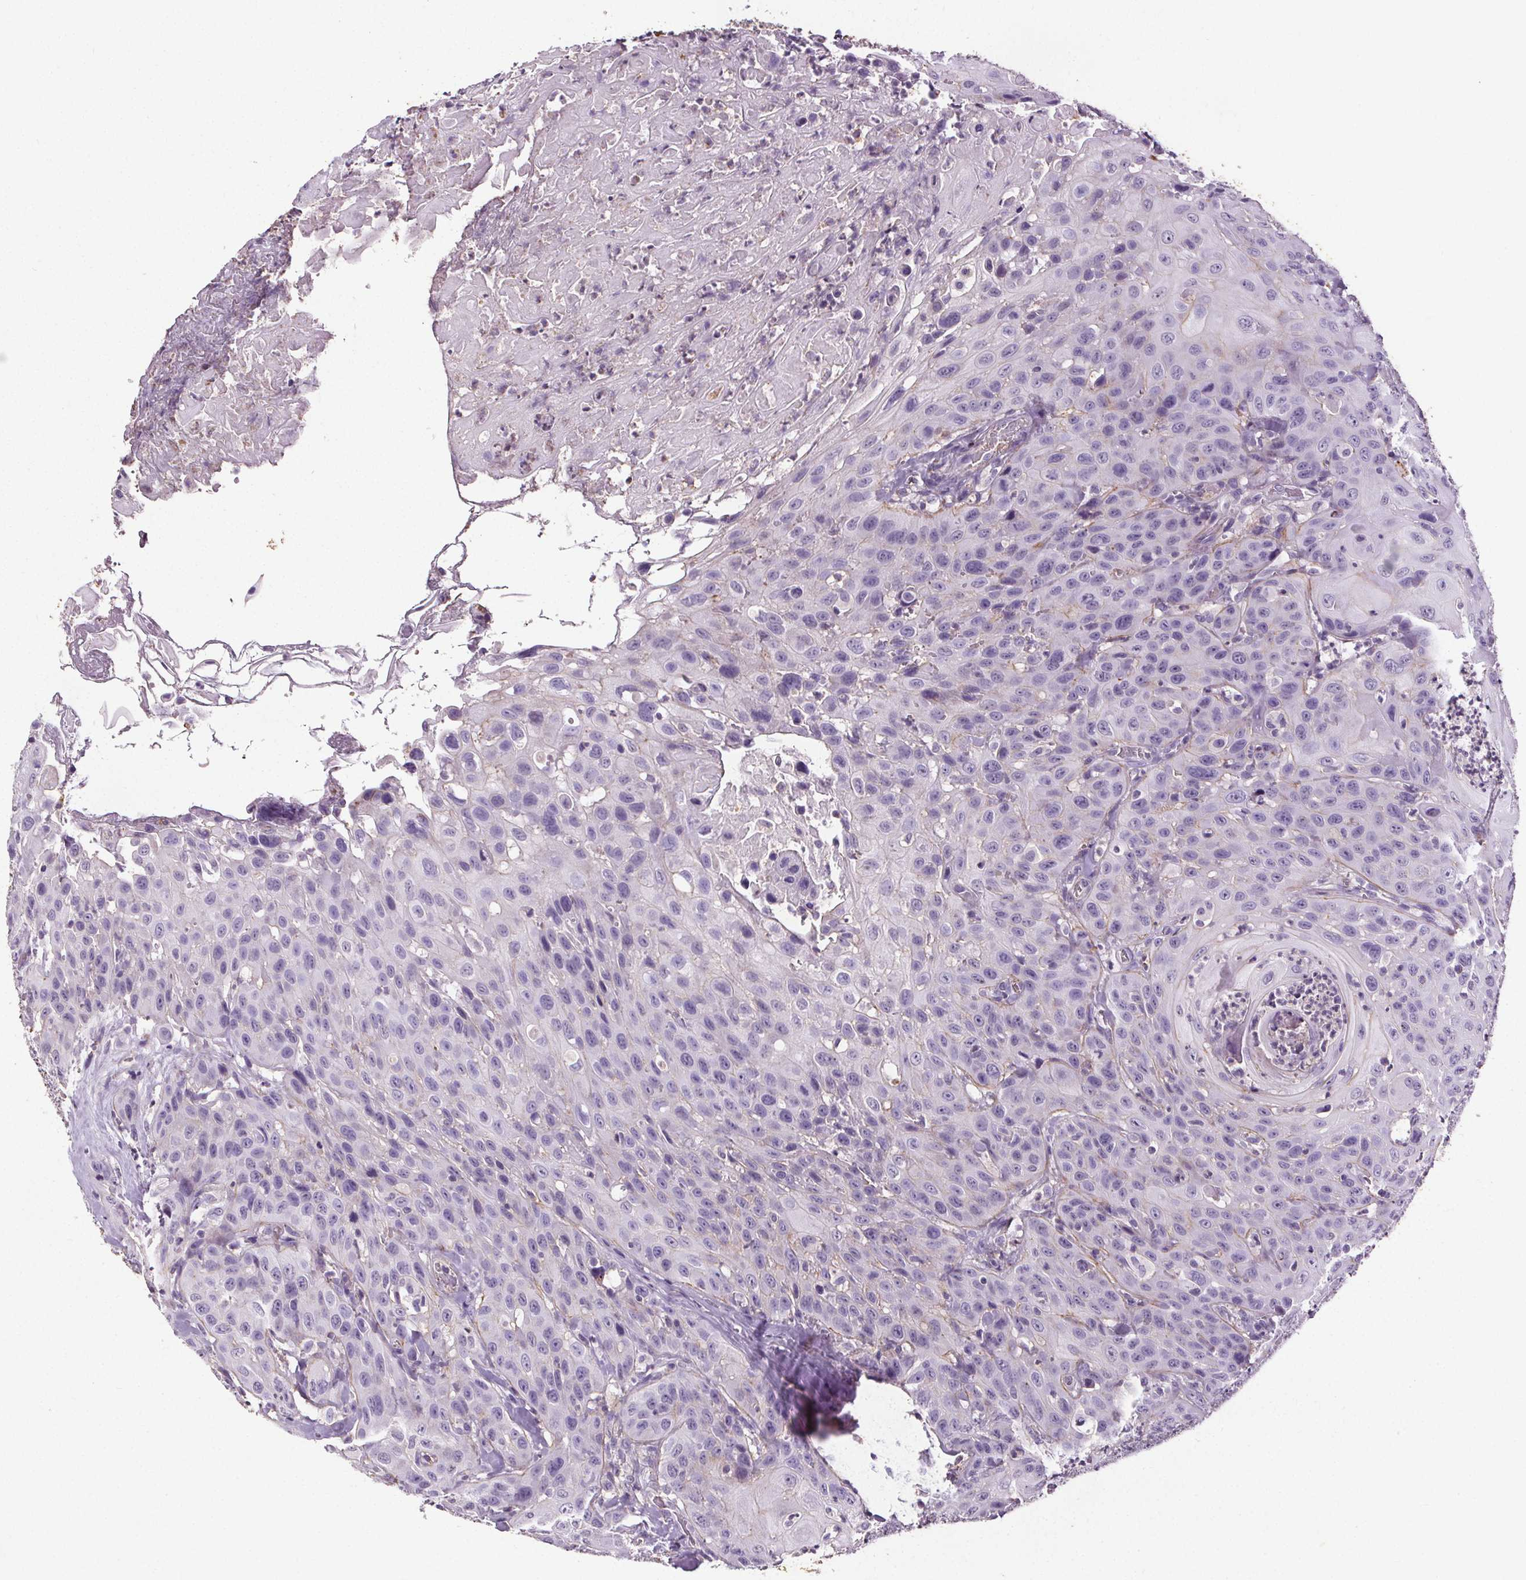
{"staining": {"intensity": "negative", "quantity": "none", "location": "none"}, "tissue": "head and neck cancer", "cell_type": "Tumor cells", "image_type": "cancer", "snomed": [{"axis": "morphology", "description": "Normal tissue, NOS"}, {"axis": "morphology", "description": "Squamous cell carcinoma, NOS"}, {"axis": "topography", "description": "Oral tissue"}, {"axis": "topography", "description": "Tounge, NOS"}, {"axis": "topography", "description": "Head-Neck"}], "caption": "An IHC histopathology image of head and neck cancer (squamous cell carcinoma) is shown. There is no staining in tumor cells of head and neck cancer (squamous cell carcinoma). Brightfield microscopy of IHC stained with DAB (3,3'-diaminobenzidine) (brown) and hematoxylin (blue), captured at high magnification.", "gene": "C19orf84", "patient": {"sex": "male", "age": 62}}